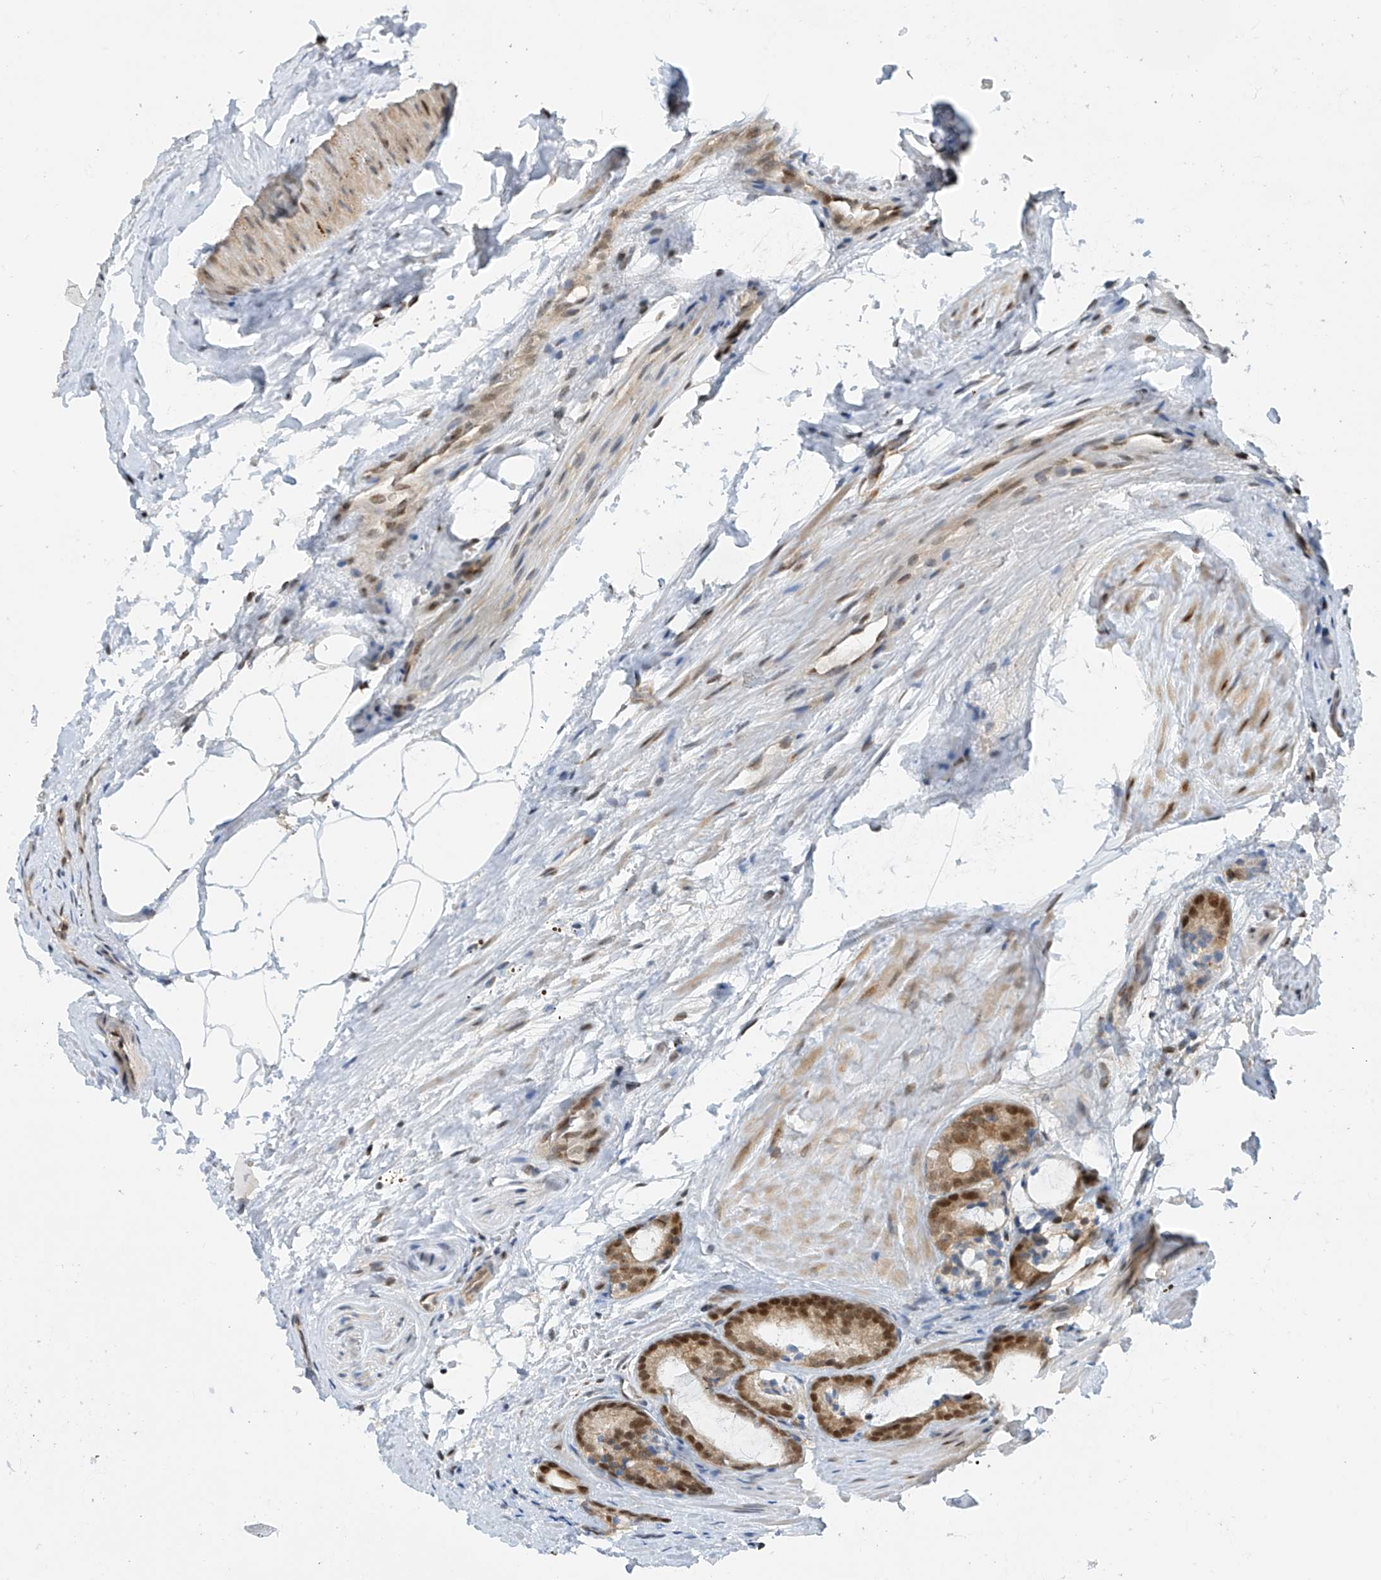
{"staining": {"intensity": "moderate", "quantity": ">75%", "location": "cytoplasmic/membranous,nuclear"}, "tissue": "prostate cancer", "cell_type": "Tumor cells", "image_type": "cancer", "snomed": [{"axis": "morphology", "description": "Adenocarcinoma, High grade"}, {"axis": "topography", "description": "Prostate"}], "caption": "An immunohistochemistry (IHC) photomicrograph of tumor tissue is shown. Protein staining in brown shows moderate cytoplasmic/membranous and nuclear positivity in prostate high-grade adenocarcinoma within tumor cells. The protein is shown in brown color, while the nuclei are stained blue.", "gene": "LAGE3", "patient": {"sex": "male", "age": 63}}